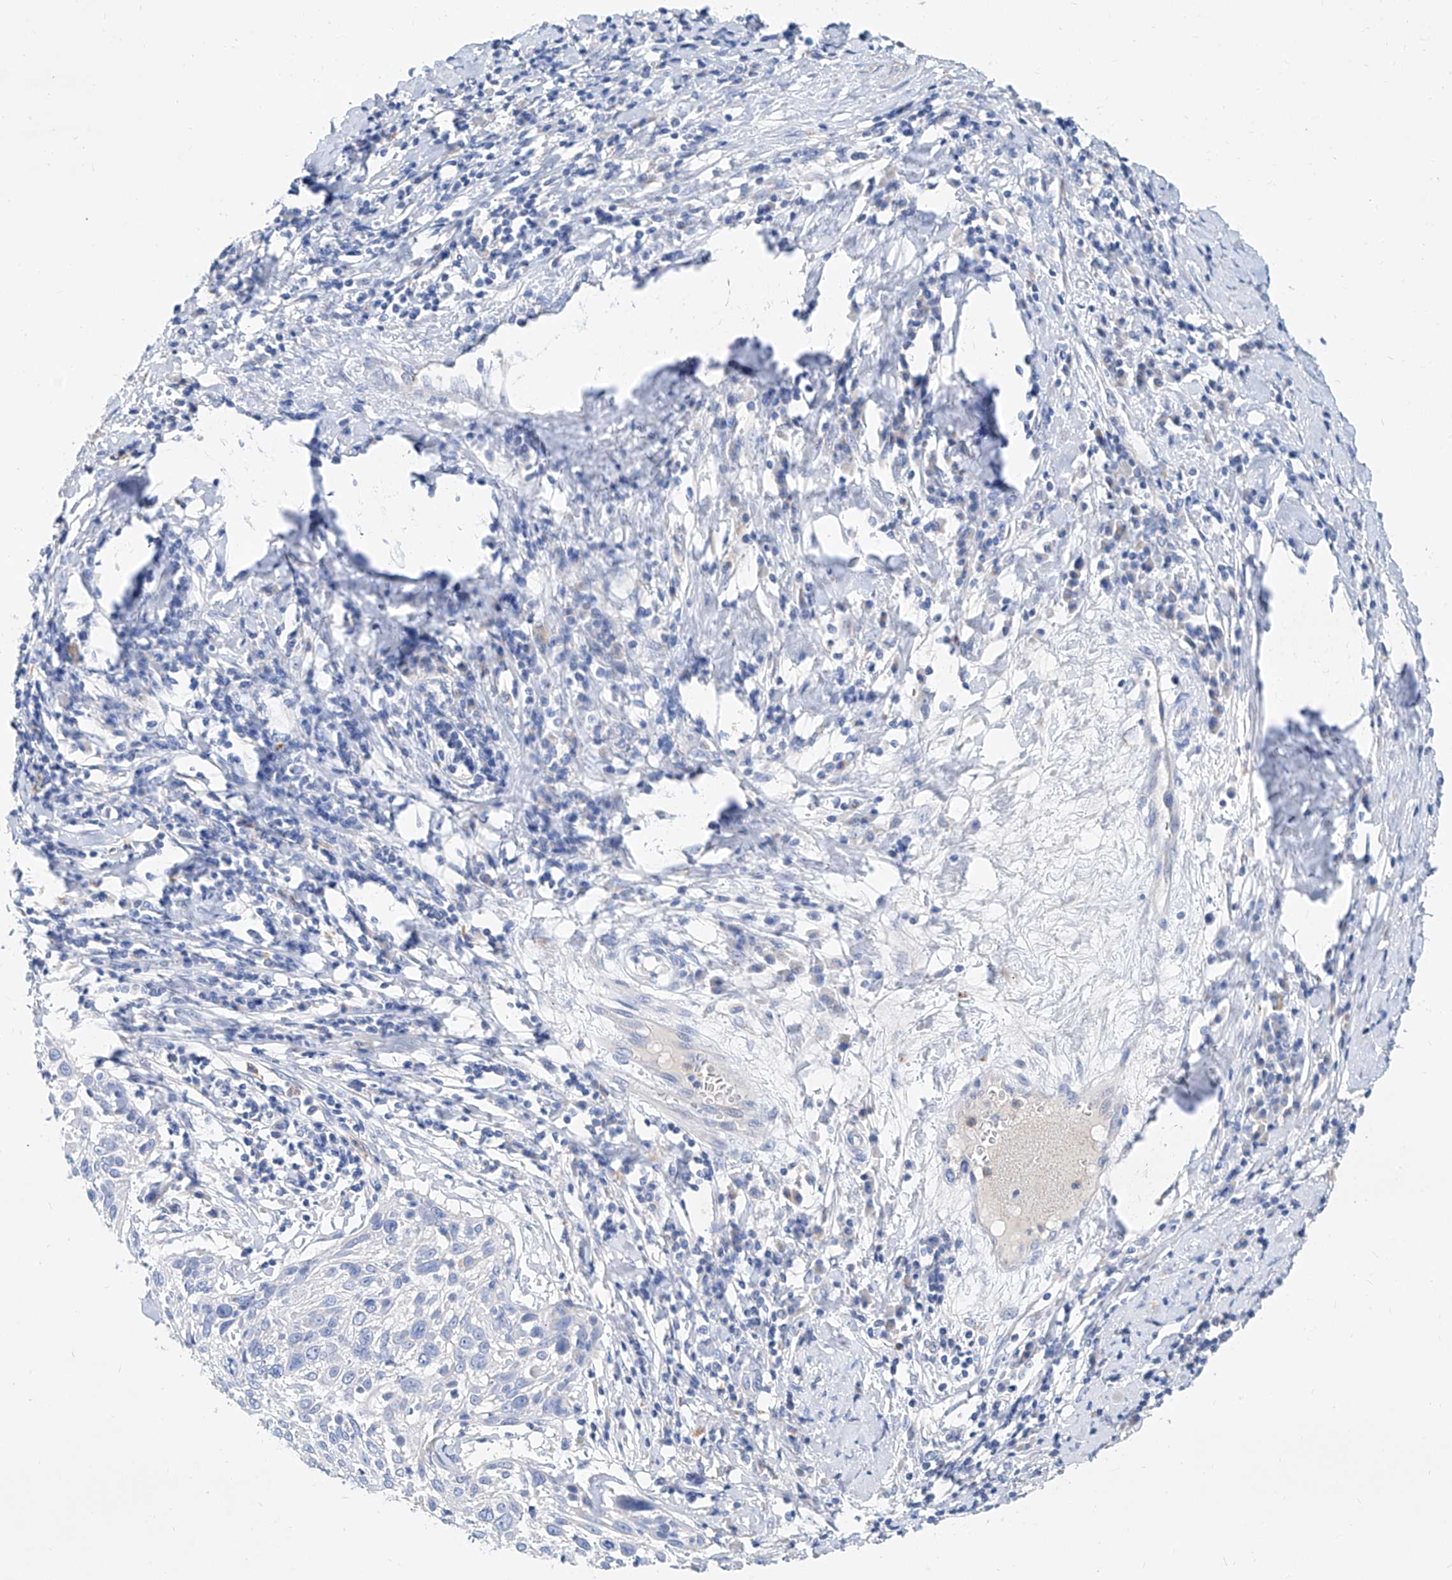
{"staining": {"intensity": "negative", "quantity": "none", "location": "none"}, "tissue": "cervical cancer", "cell_type": "Tumor cells", "image_type": "cancer", "snomed": [{"axis": "morphology", "description": "Squamous cell carcinoma, NOS"}, {"axis": "topography", "description": "Cervix"}], "caption": "A histopathology image of human cervical cancer (squamous cell carcinoma) is negative for staining in tumor cells.", "gene": "SLC25A29", "patient": {"sex": "female", "age": 51}}